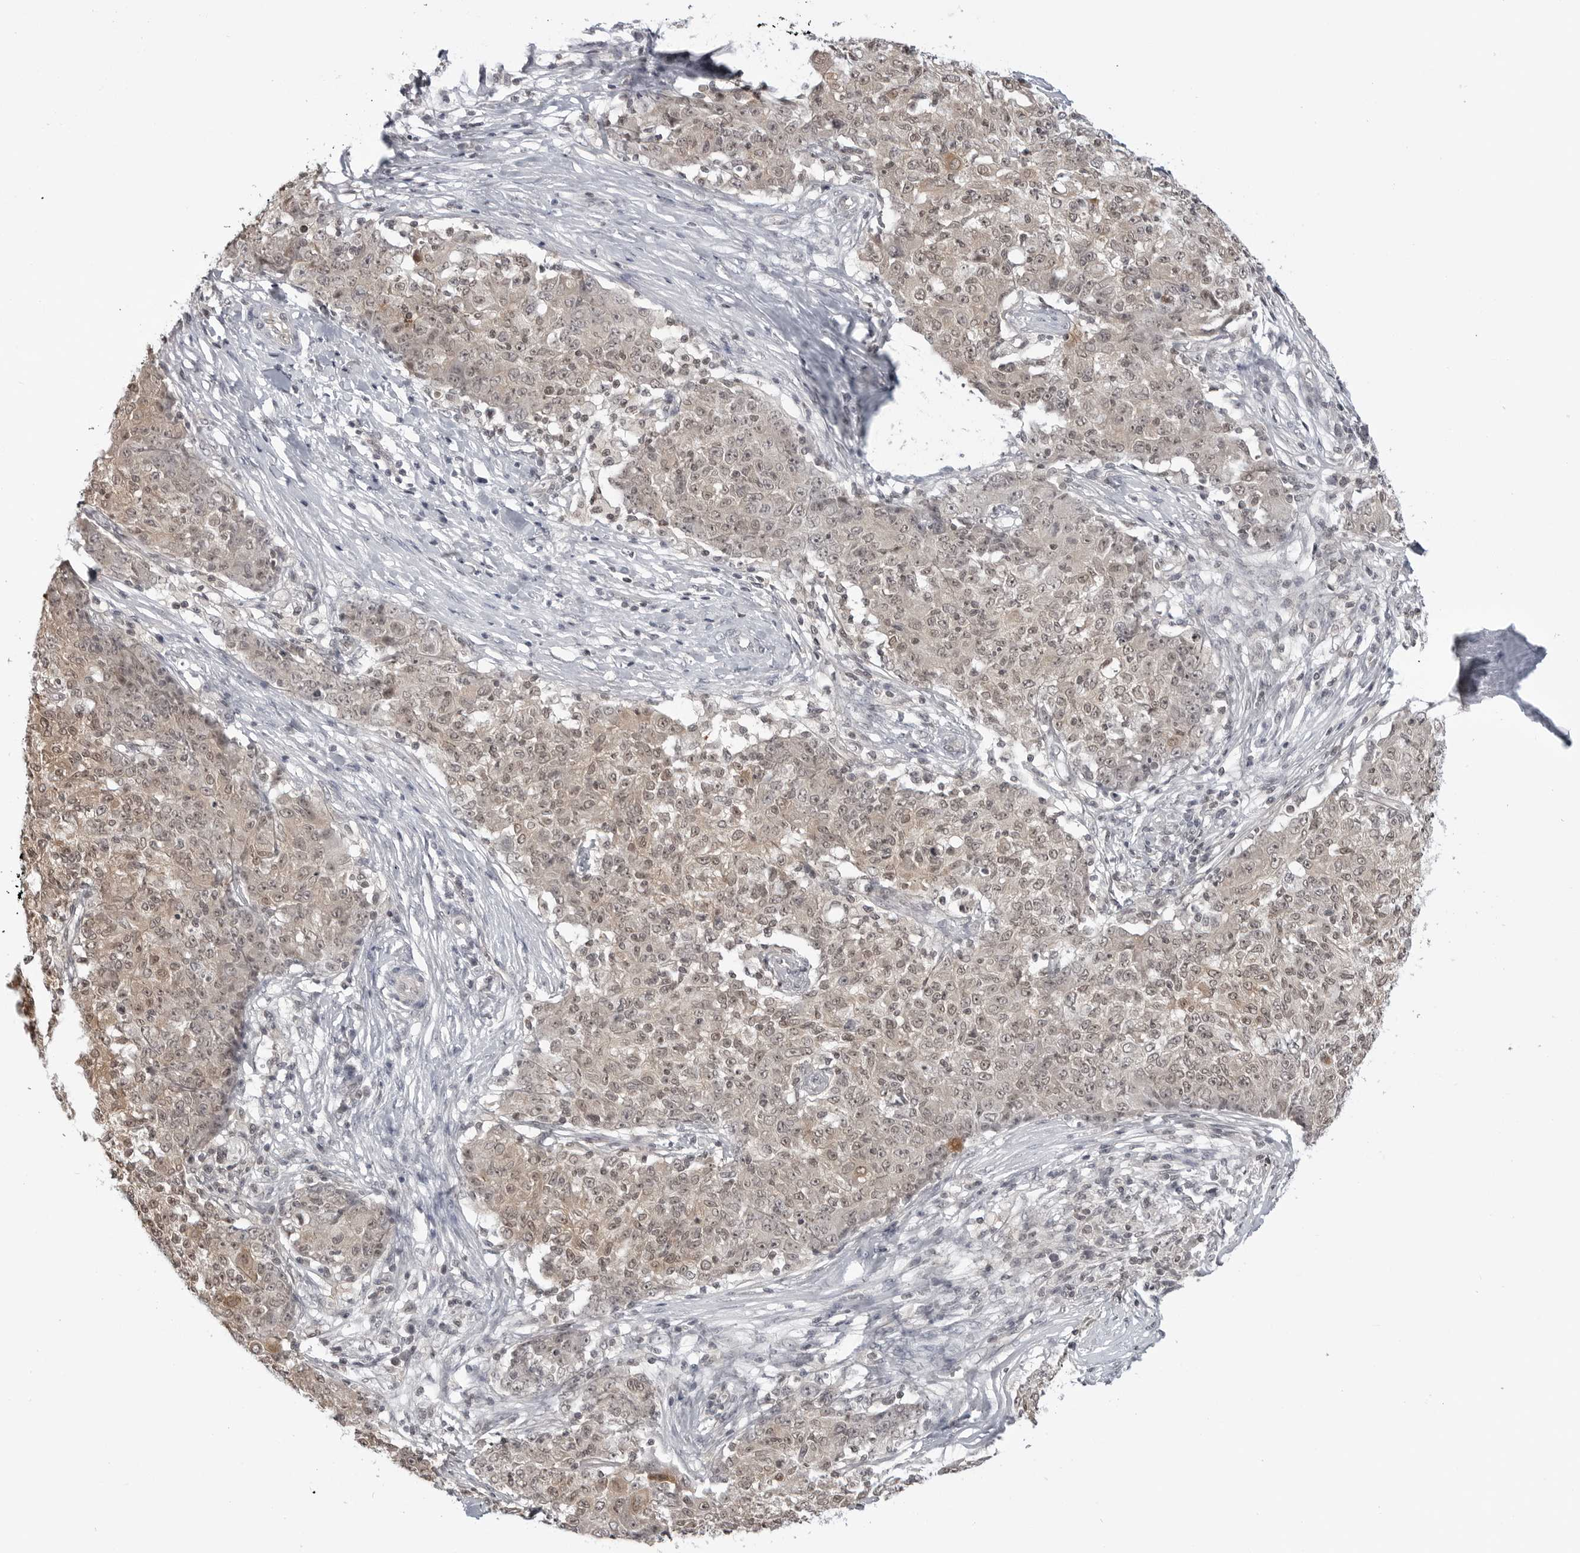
{"staining": {"intensity": "weak", "quantity": ">75%", "location": "cytoplasmic/membranous,nuclear"}, "tissue": "ovarian cancer", "cell_type": "Tumor cells", "image_type": "cancer", "snomed": [{"axis": "morphology", "description": "Carcinoma, endometroid"}, {"axis": "topography", "description": "Ovary"}], "caption": "Approximately >75% of tumor cells in human ovarian endometroid carcinoma reveal weak cytoplasmic/membranous and nuclear protein positivity as visualized by brown immunohistochemical staining.", "gene": "YWHAG", "patient": {"sex": "female", "age": 42}}